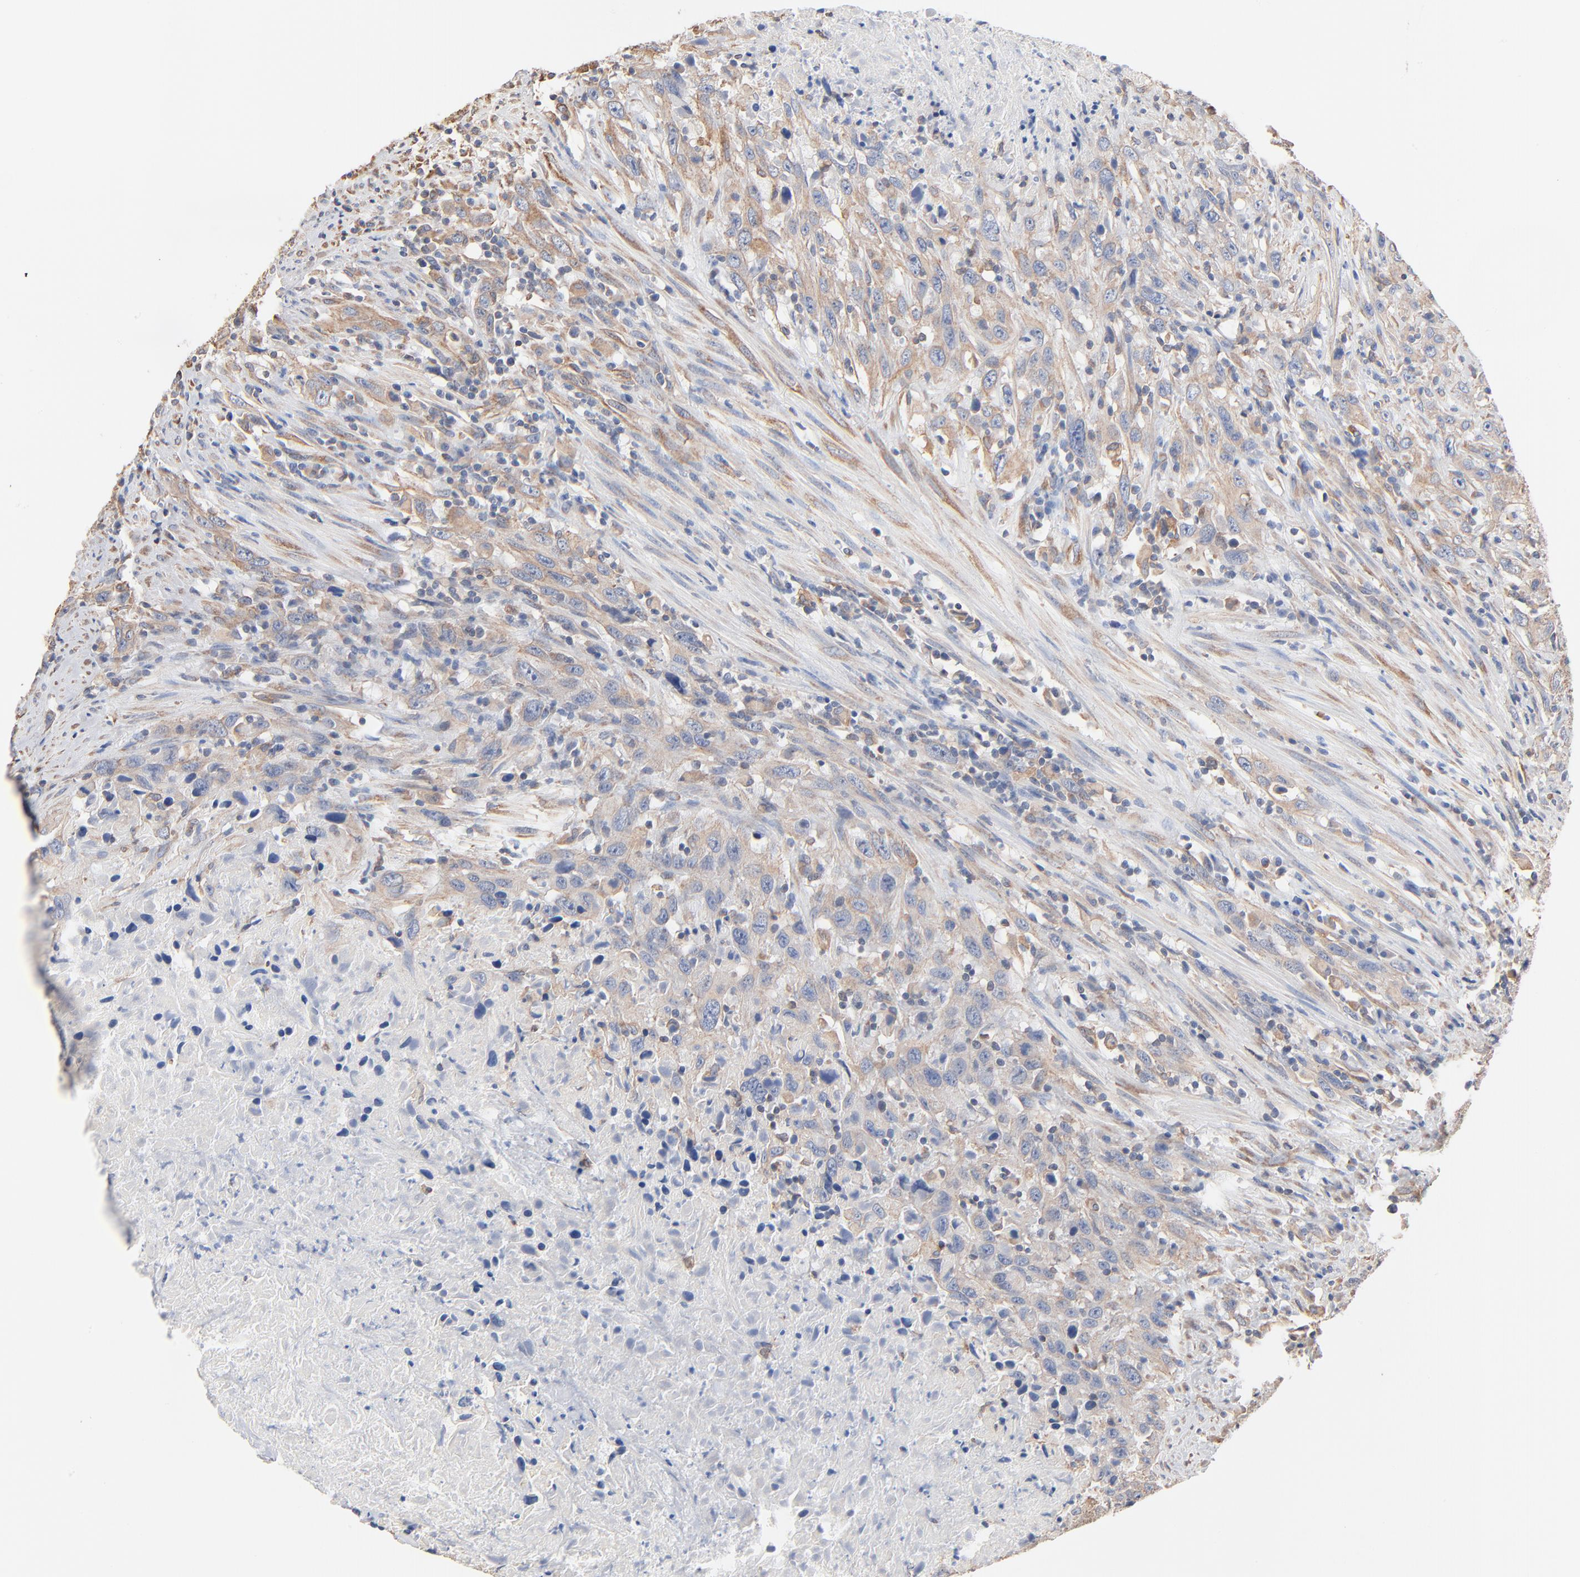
{"staining": {"intensity": "weak", "quantity": "25%-75%", "location": "cytoplasmic/membranous"}, "tissue": "urothelial cancer", "cell_type": "Tumor cells", "image_type": "cancer", "snomed": [{"axis": "morphology", "description": "Urothelial carcinoma, High grade"}, {"axis": "topography", "description": "Urinary bladder"}], "caption": "High-magnification brightfield microscopy of urothelial cancer stained with DAB (brown) and counterstained with hematoxylin (blue). tumor cells exhibit weak cytoplasmic/membranous staining is identified in about25%-75% of cells. The staining was performed using DAB (3,3'-diaminobenzidine), with brown indicating positive protein expression. Nuclei are stained blue with hematoxylin.", "gene": "ABCD4", "patient": {"sex": "male", "age": 61}}